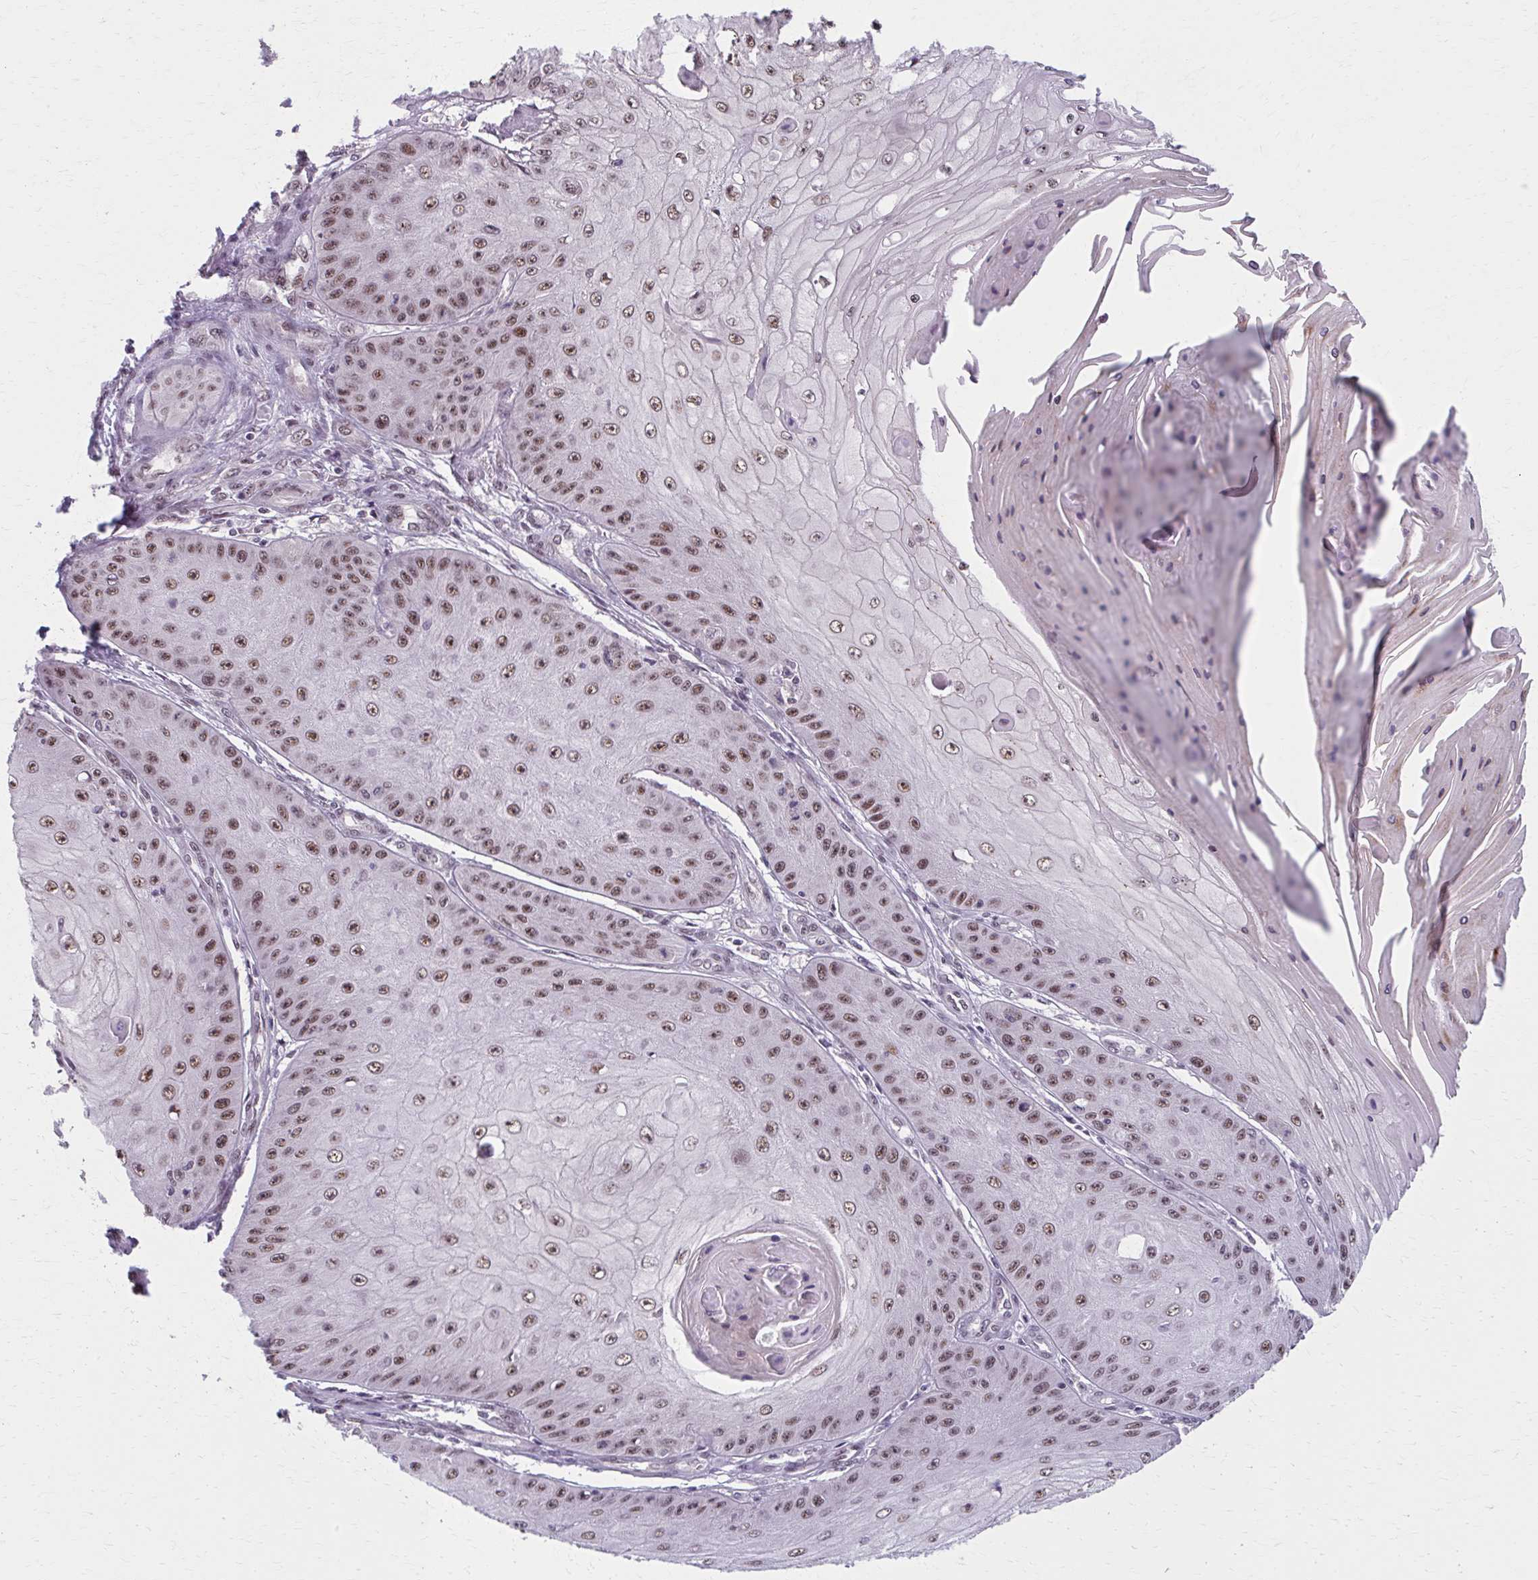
{"staining": {"intensity": "moderate", "quantity": "25%-75%", "location": "nuclear"}, "tissue": "skin cancer", "cell_type": "Tumor cells", "image_type": "cancer", "snomed": [{"axis": "morphology", "description": "Squamous cell carcinoma, NOS"}, {"axis": "topography", "description": "Skin"}], "caption": "This is a photomicrograph of immunohistochemistry (IHC) staining of skin cancer, which shows moderate expression in the nuclear of tumor cells.", "gene": "SETBP1", "patient": {"sex": "male", "age": 70}}